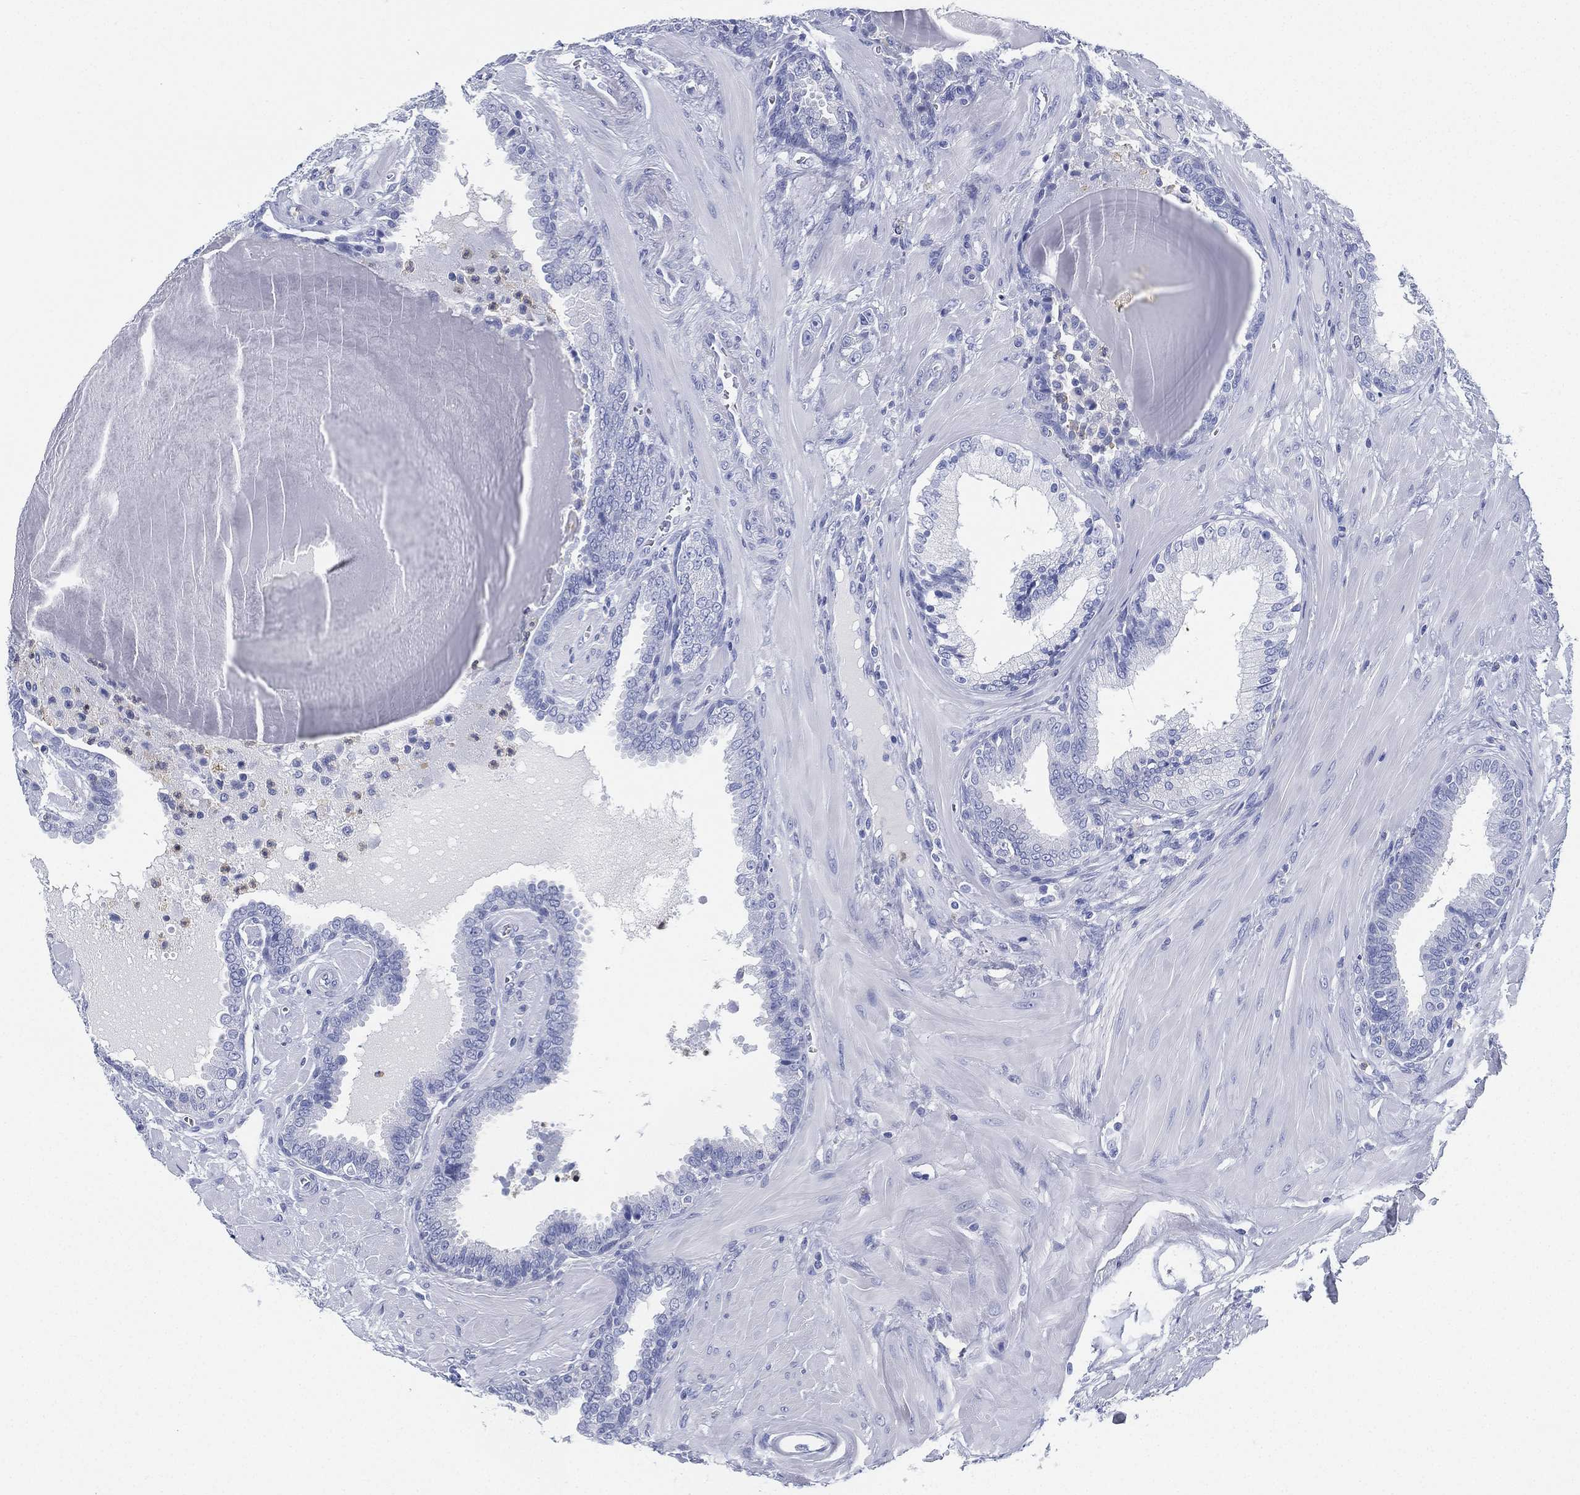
{"staining": {"intensity": "negative", "quantity": "none", "location": "none"}, "tissue": "prostate cancer", "cell_type": "Tumor cells", "image_type": "cancer", "snomed": [{"axis": "morphology", "description": "Adenocarcinoma, NOS"}, {"axis": "topography", "description": "Prostate"}], "caption": "Immunohistochemistry of prostate cancer (adenocarcinoma) demonstrates no staining in tumor cells.", "gene": "DEFB121", "patient": {"sex": "male", "age": 57}}